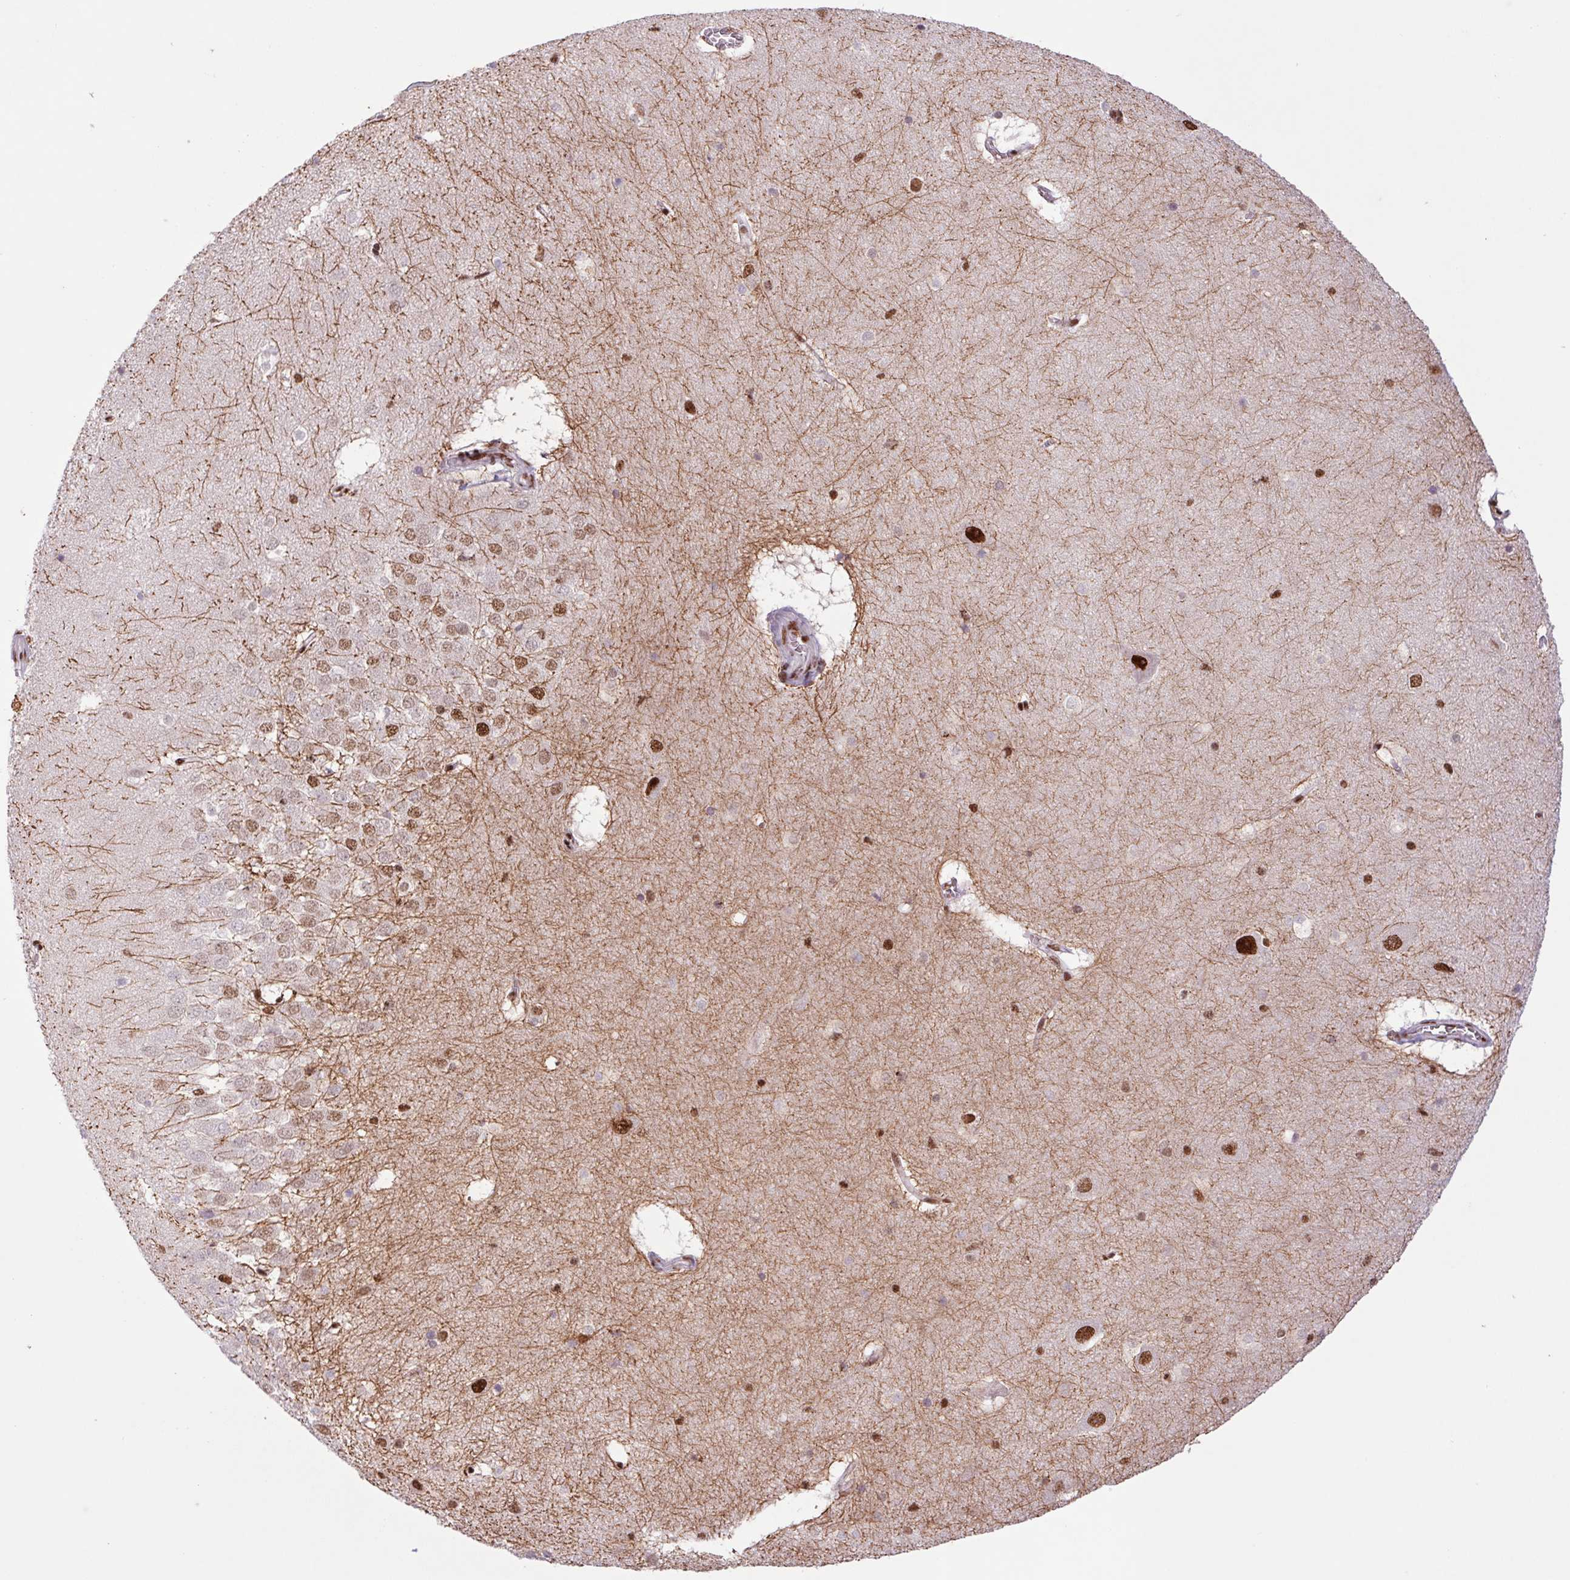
{"staining": {"intensity": "strong", "quantity": "<25%", "location": "nuclear"}, "tissue": "hippocampus", "cell_type": "Glial cells", "image_type": "normal", "snomed": [{"axis": "morphology", "description": "Normal tissue, NOS"}, {"axis": "topography", "description": "Hippocampus"}], "caption": "This micrograph demonstrates immunohistochemistry staining of unremarkable hippocampus, with medium strong nuclear expression in about <25% of glial cells.", "gene": "LDLRAD4", "patient": {"sex": "male", "age": 45}}